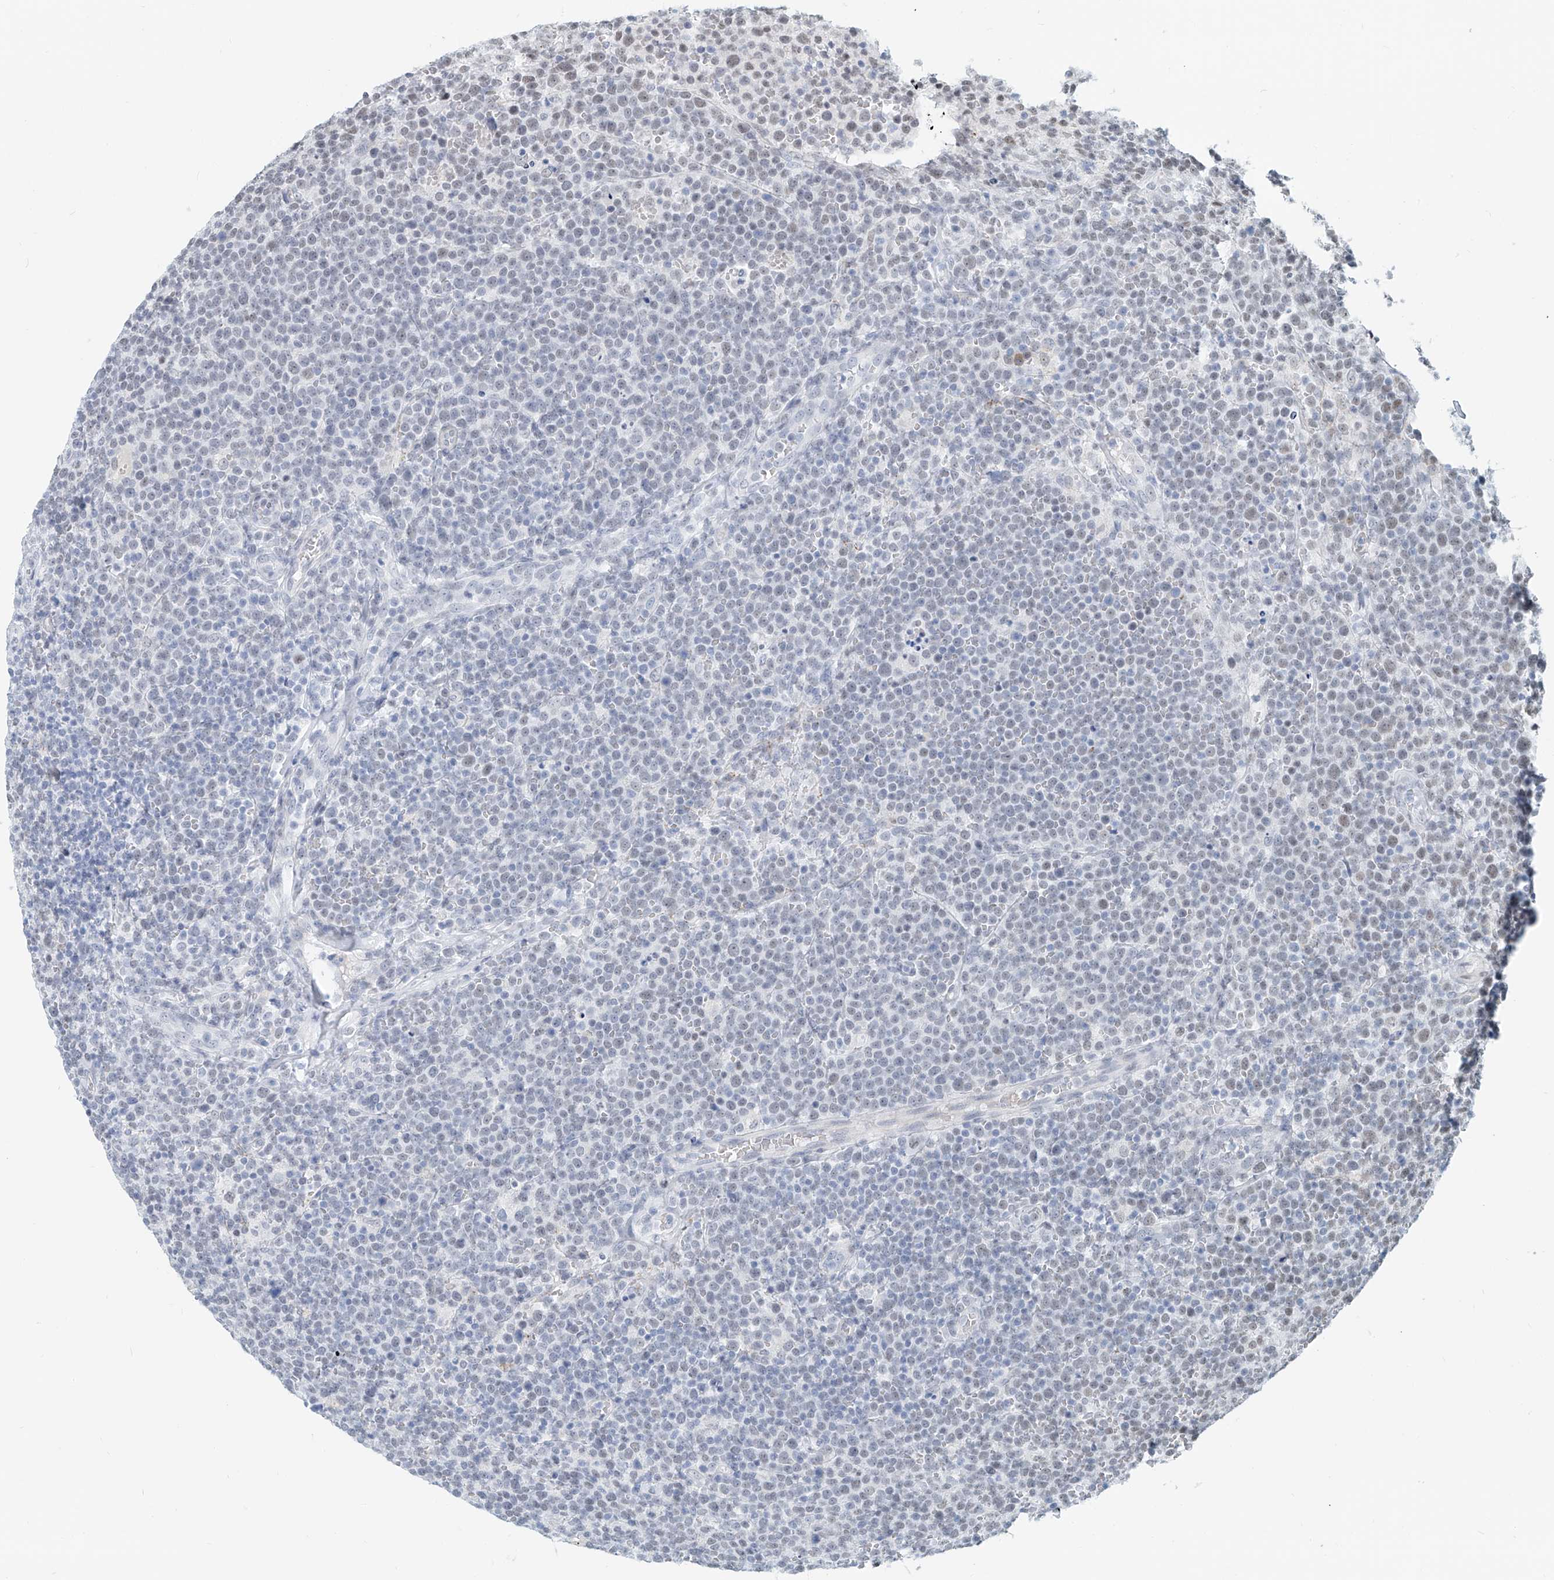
{"staining": {"intensity": "negative", "quantity": "none", "location": "none"}, "tissue": "lymphoma", "cell_type": "Tumor cells", "image_type": "cancer", "snomed": [{"axis": "morphology", "description": "Malignant lymphoma, non-Hodgkin's type, High grade"}, {"axis": "topography", "description": "Lymph node"}], "caption": "Protein analysis of lymphoma exhibits no significant expression in tumor cells.", "gene": "SASH1", "patient": {"sex": "male", "age": 61}}